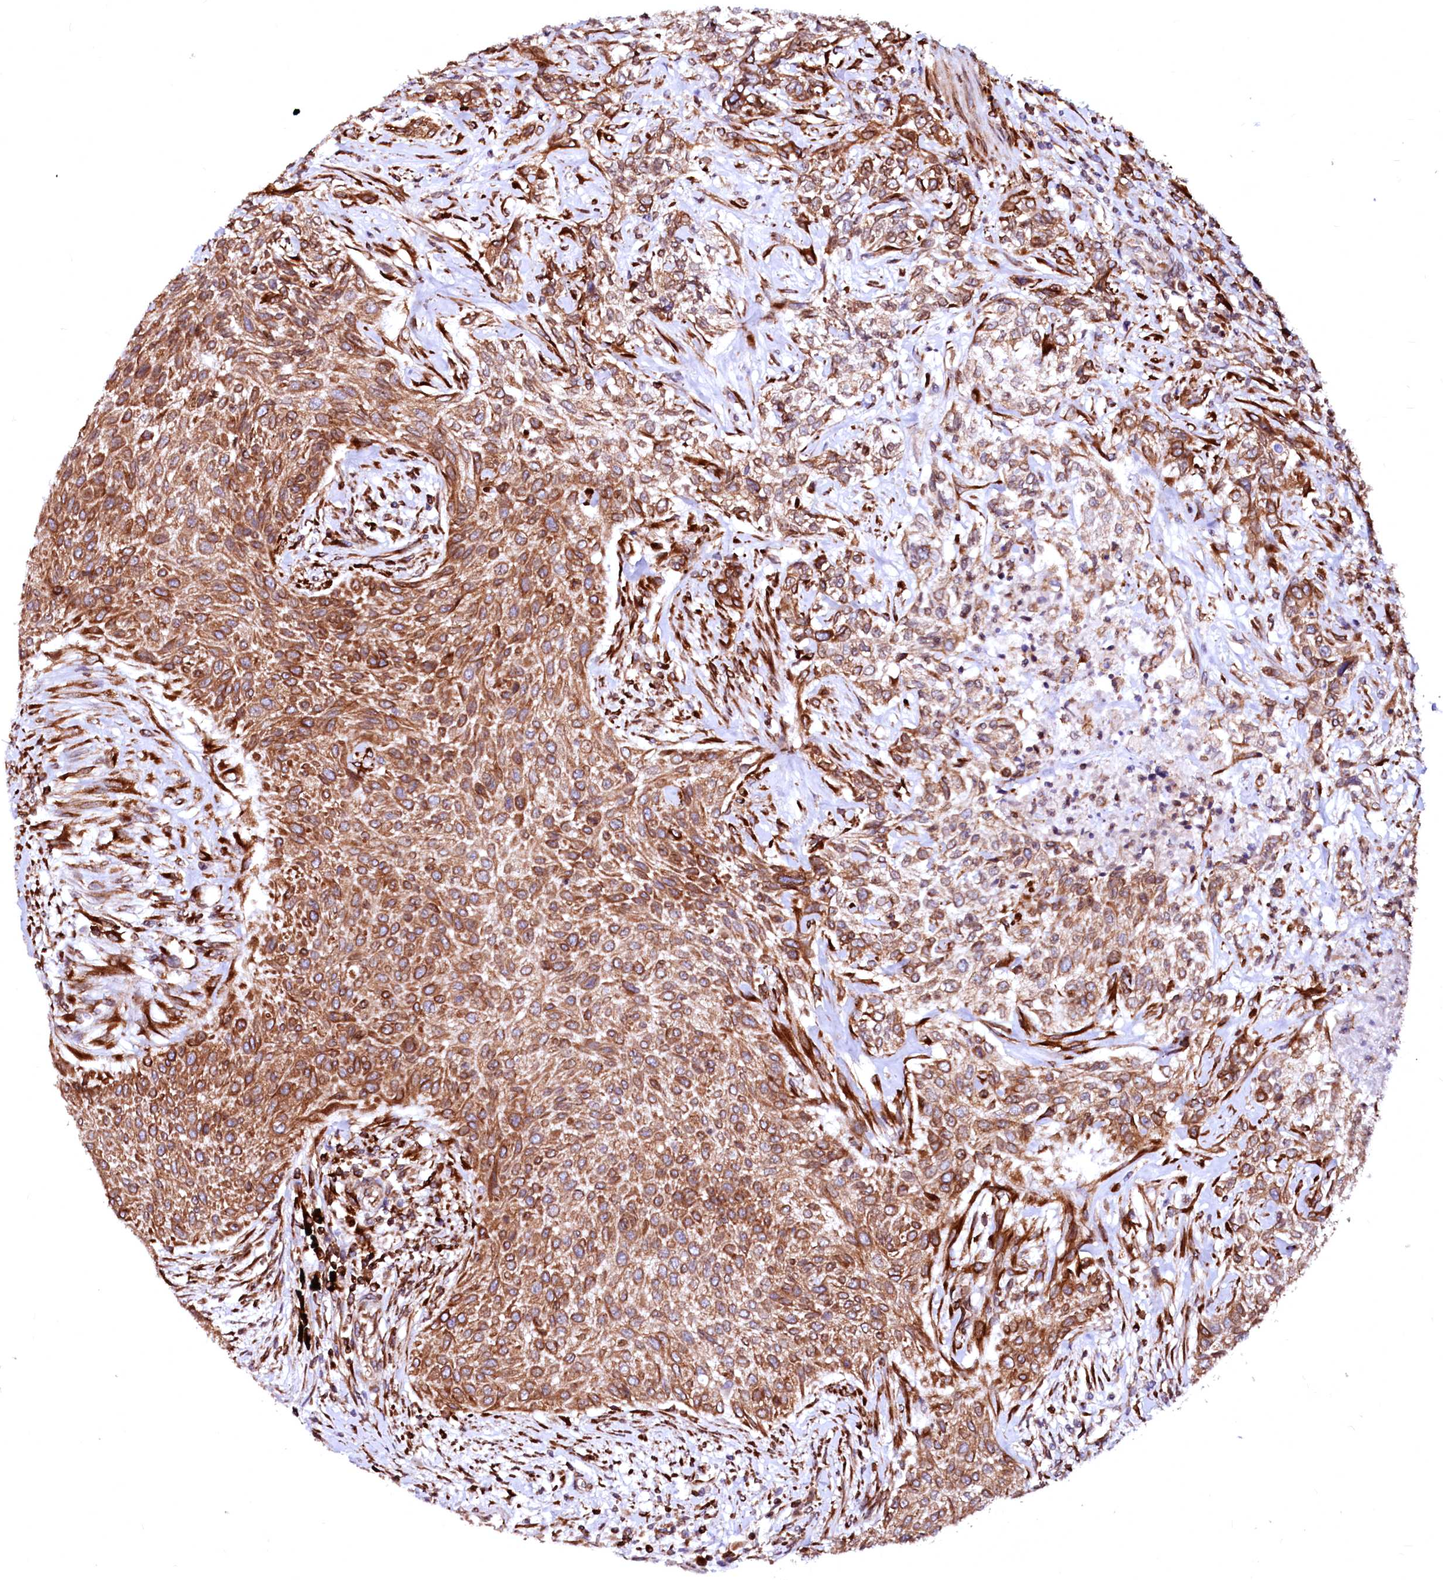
{"staining": {"intensity": "moderate", "quantity": ">75%", "location": "cytoplasmic/membranous"}, "tissue": "urothelial cancer", "cell_type": "Tumor cells", "image_type": "cancer", "snomed": [{"axis": "morphology", "description": "Normal tissue, NOS"}, {"axis": "morphology", "description": "Urothelial carcinoma, NOS"}, {"axis": "topography", "description": "Urinary bladder"}, {"axis": "topography", "description": "Peripheral nerve tissue"}], "caption": "Protein expression analysis of urothelial cancer exhibits moderate cytoplasmic/membranous positivity in approximately >75% of tumor cells. (DAB (3,3'-diaminobenzidine) IHC, brown staining for protein, blue staining for nuclei).", "gene": "DERL1", "patient": {"sex": "male", "age": 35}}